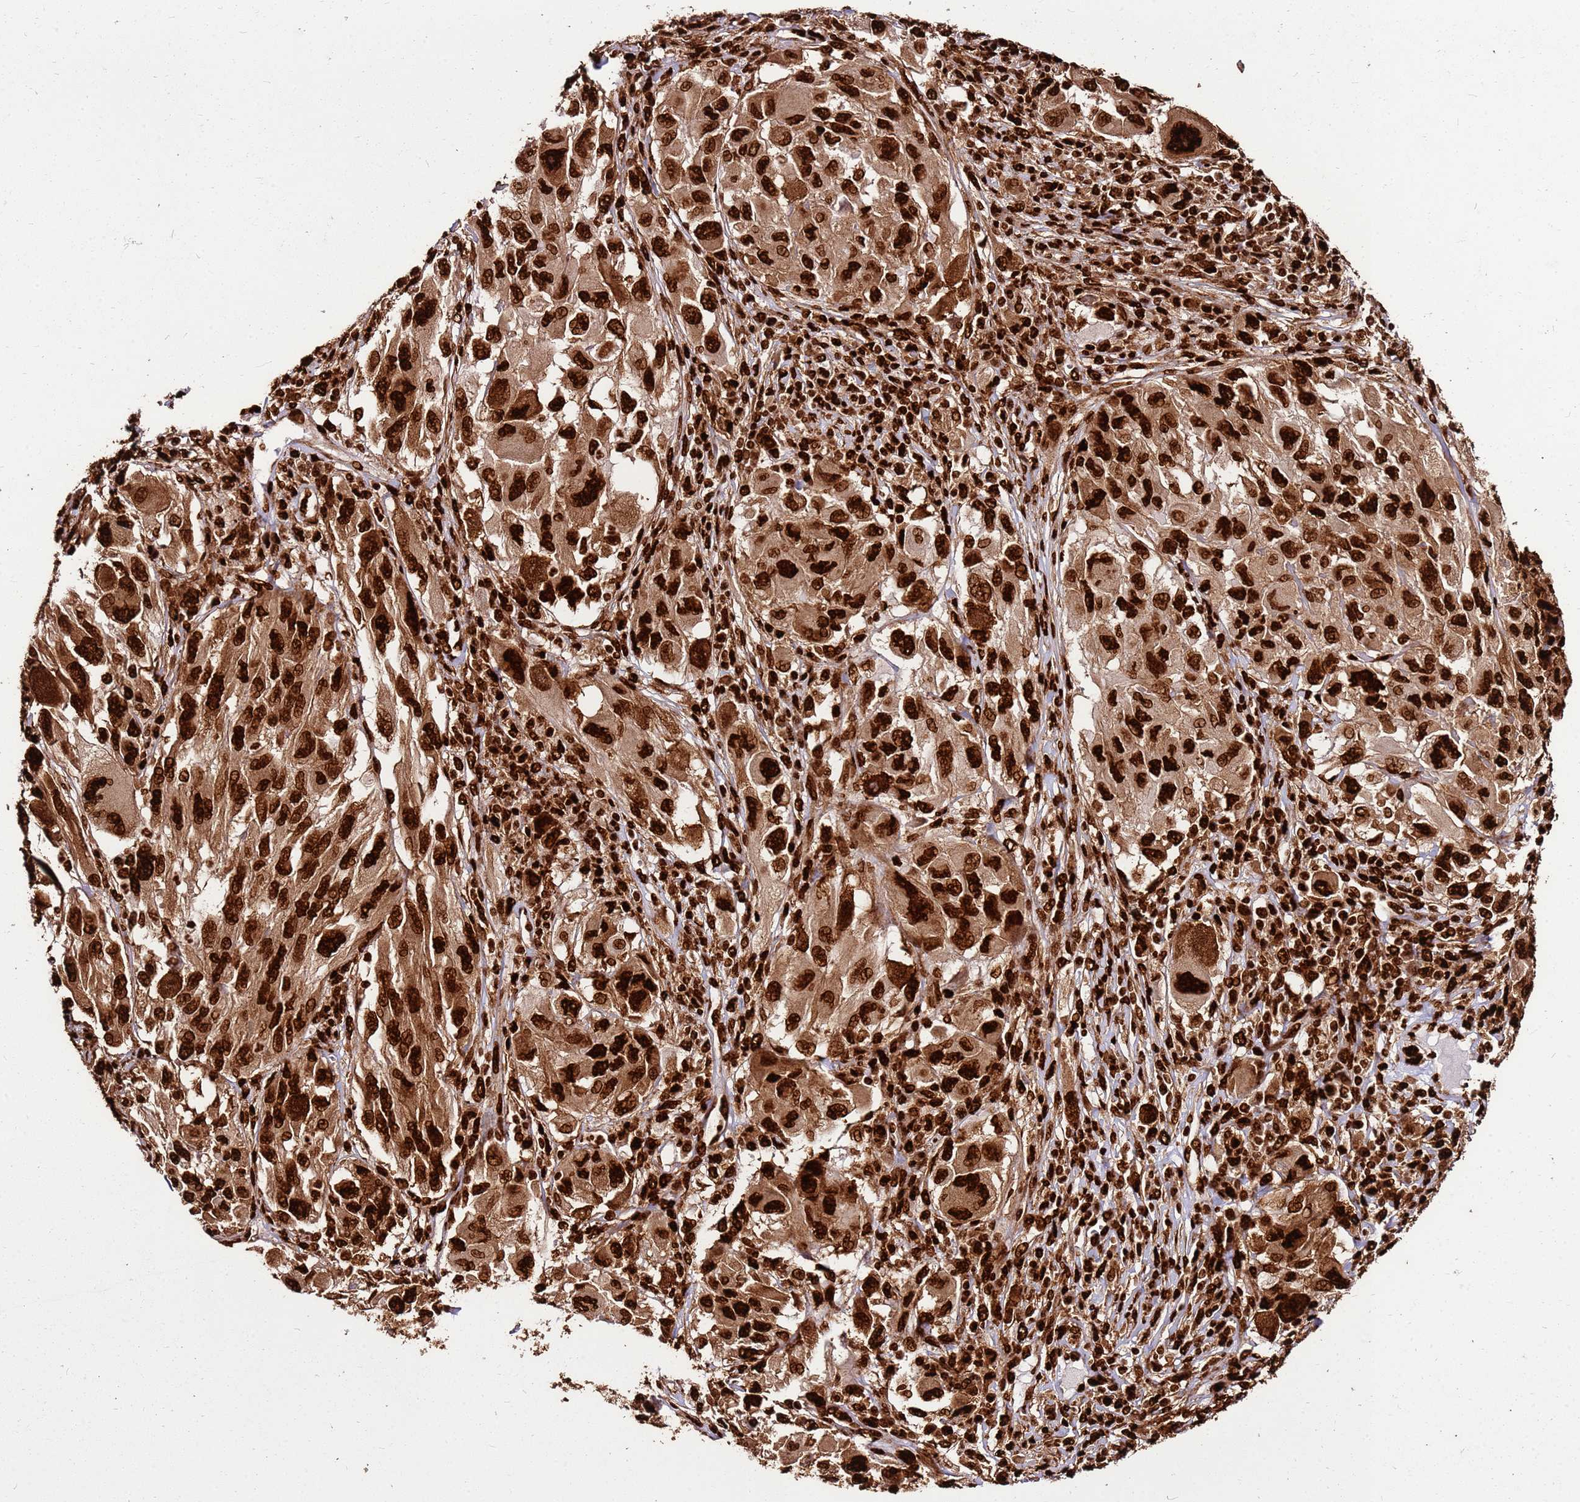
{"staining": {"intensity": "strong", "quantity": ">75%", "location": "nuclear"}, "tissue": "melanoma", "cell_type": "Tumor cells", "image_type": "cancer", "snomed": [{"axis": "morphology", "description": "Malignant melanoma, NOS"}, {"axis": "topography", "description": "Skin"}], "caption": "Human melanoma stained with a brown dye shows strong nuclear positive staining in approximately >75% of tumor cells.", "gene": "HNRNPAB", "patient": {"sex": "female", "age": 91}}